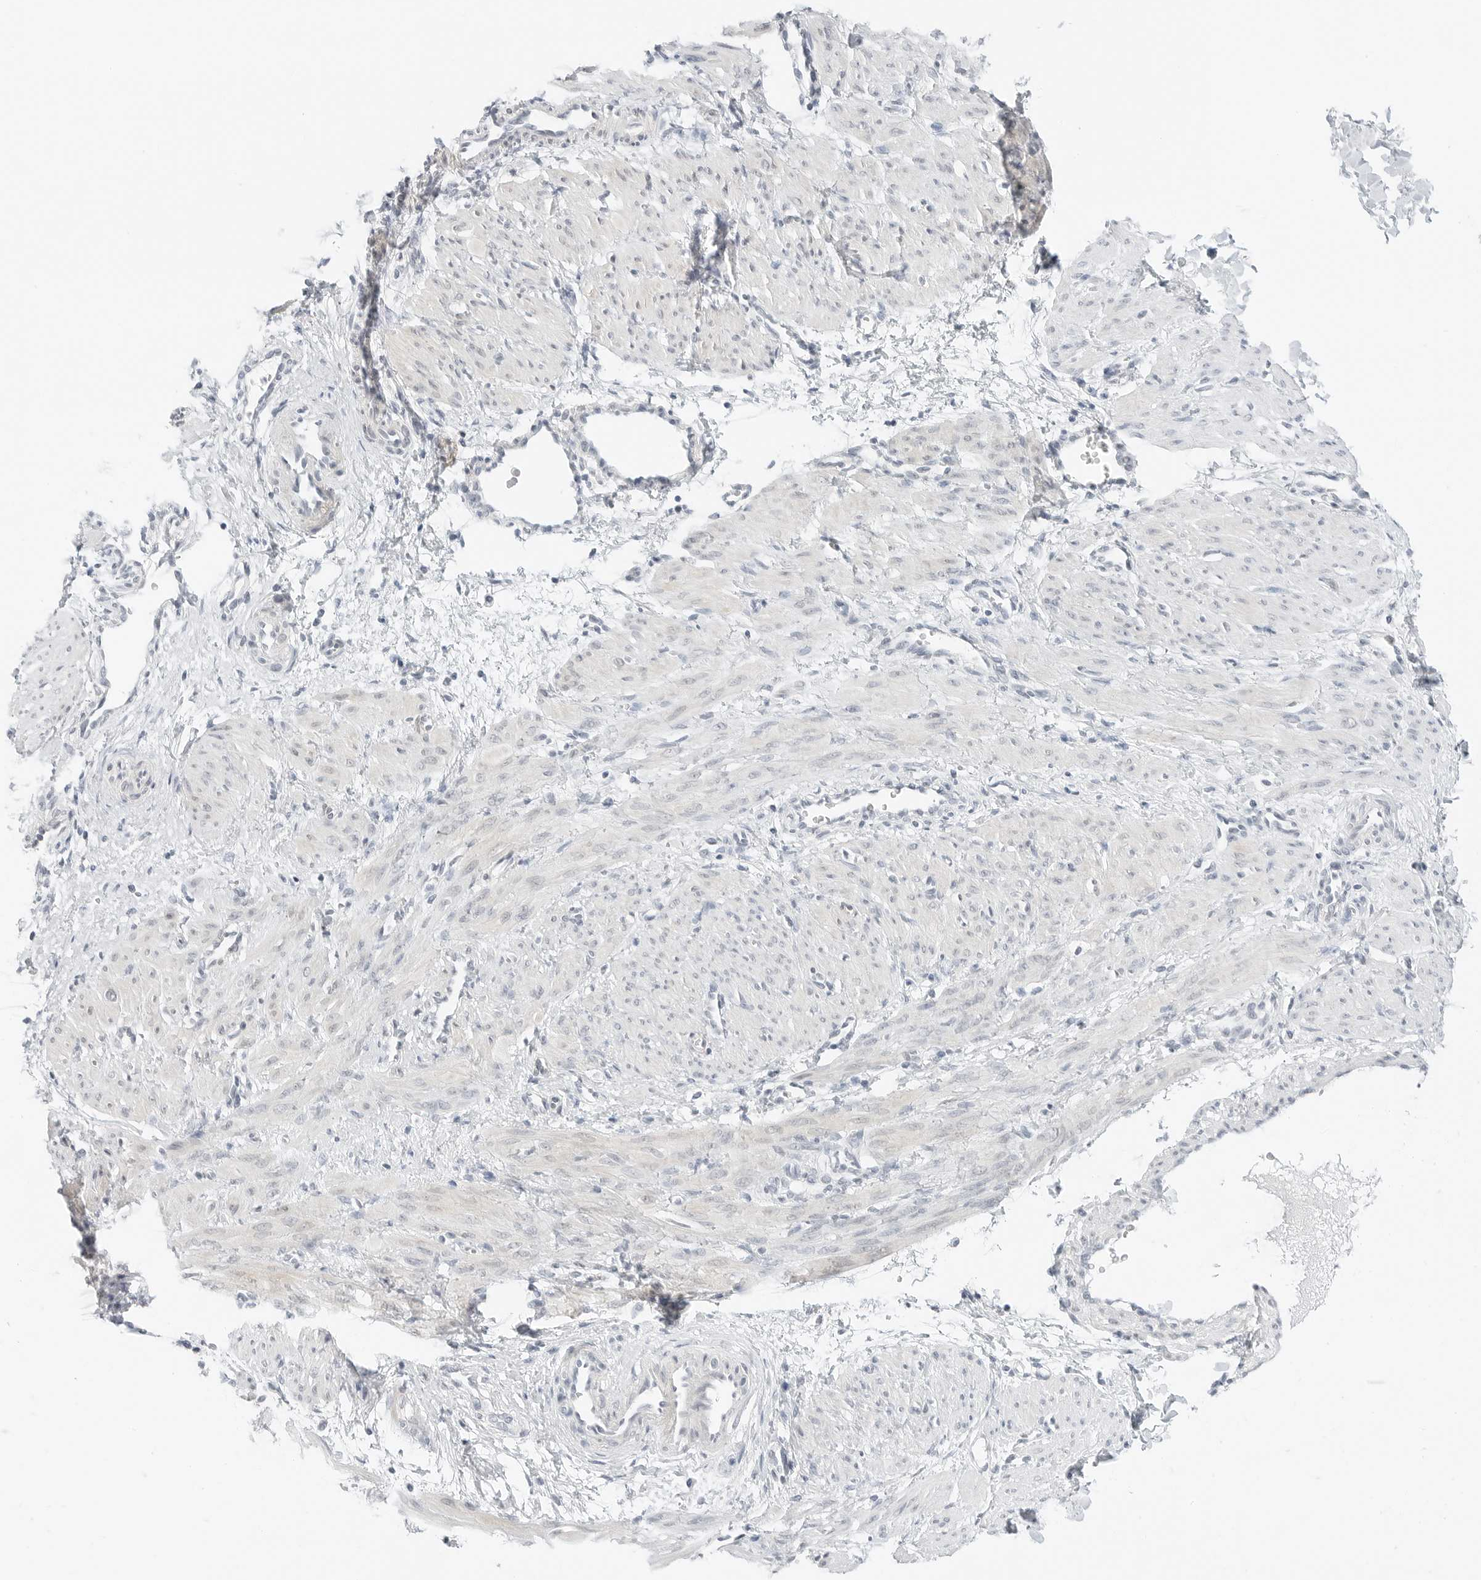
{"staining": {"intensity": "weak", "quantity": "<25%", "location": "cytoplasmic/membranous,nuclear"}, "tissue": "smooth muscle", "cell_type": "Smooth muscle cells", "image_type": "normal", "snomed": [{"axis": "morphology", "description": "Normal tissue, NOS"}, {"axis": "topography", "description": "Endometrium"}], "caption": "Smooth muscle cells show no significant protein staining in benign smooth muscle. (DAB (3,3'-diaminobenzidine) immunohistochemistry, high magnification).", "gene": "CCSAP", "patient": {"sex": "female", "age": 33}}